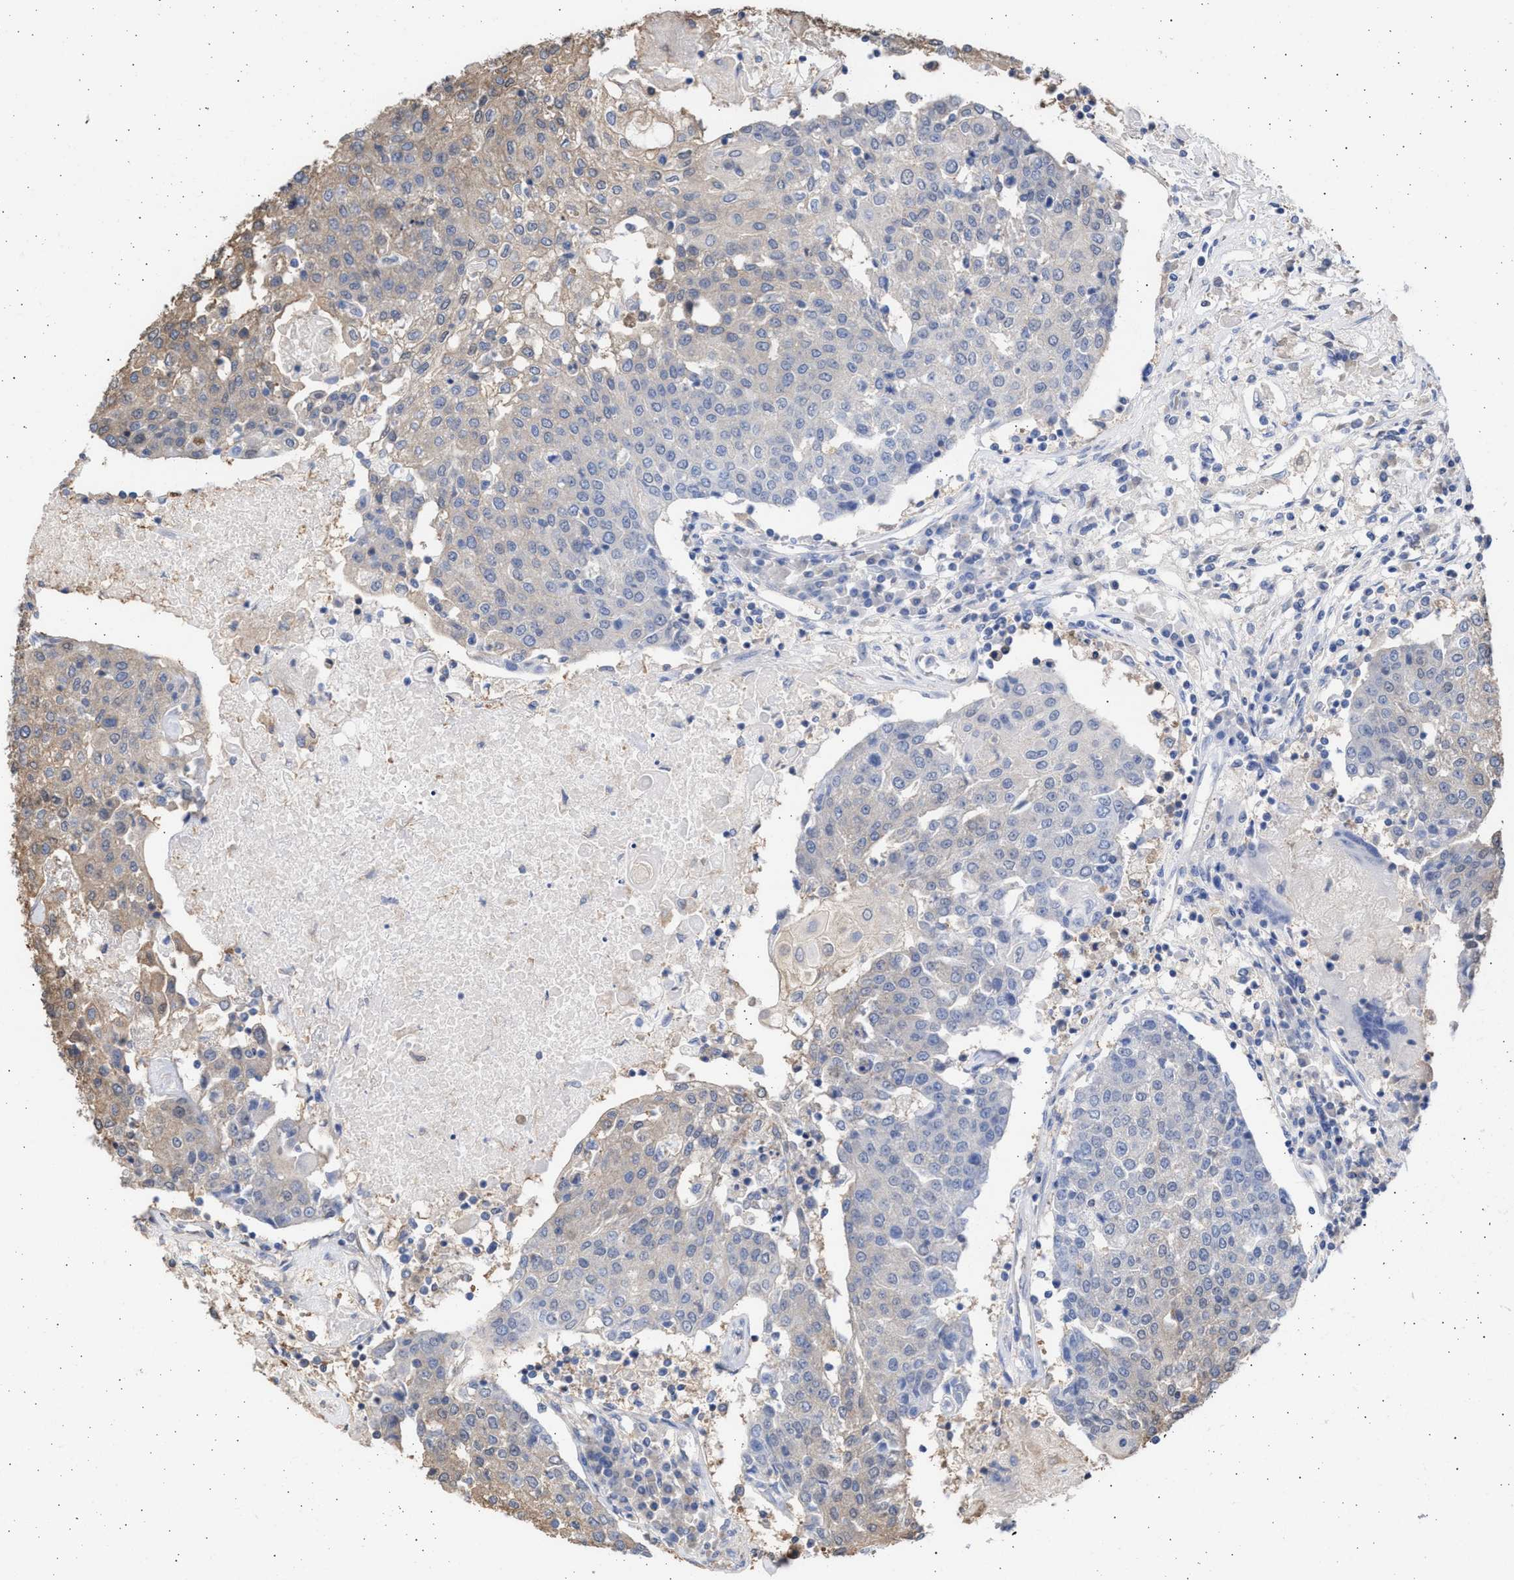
{"staining": {"intensity": "weak", "quantity": "<25%", "location": "cytoplasmic/membranous"}, "tissue": "urothelial cancer", "cell_type": "Tumor cells", "image_type": "cancer", "snomed": [{"axis": "morphology", "description": "Urothelial carcinoma, High grade"}, {"axis": "topography", "description": "Urinary bladder"}], "caption": "The immunohistochemistry micrograph has no significant staining in tumor cells of high-grade urothelial carcinoma tissue.", "gene": "ALDOC", "patient": {"sex": "female", "age": 85}}